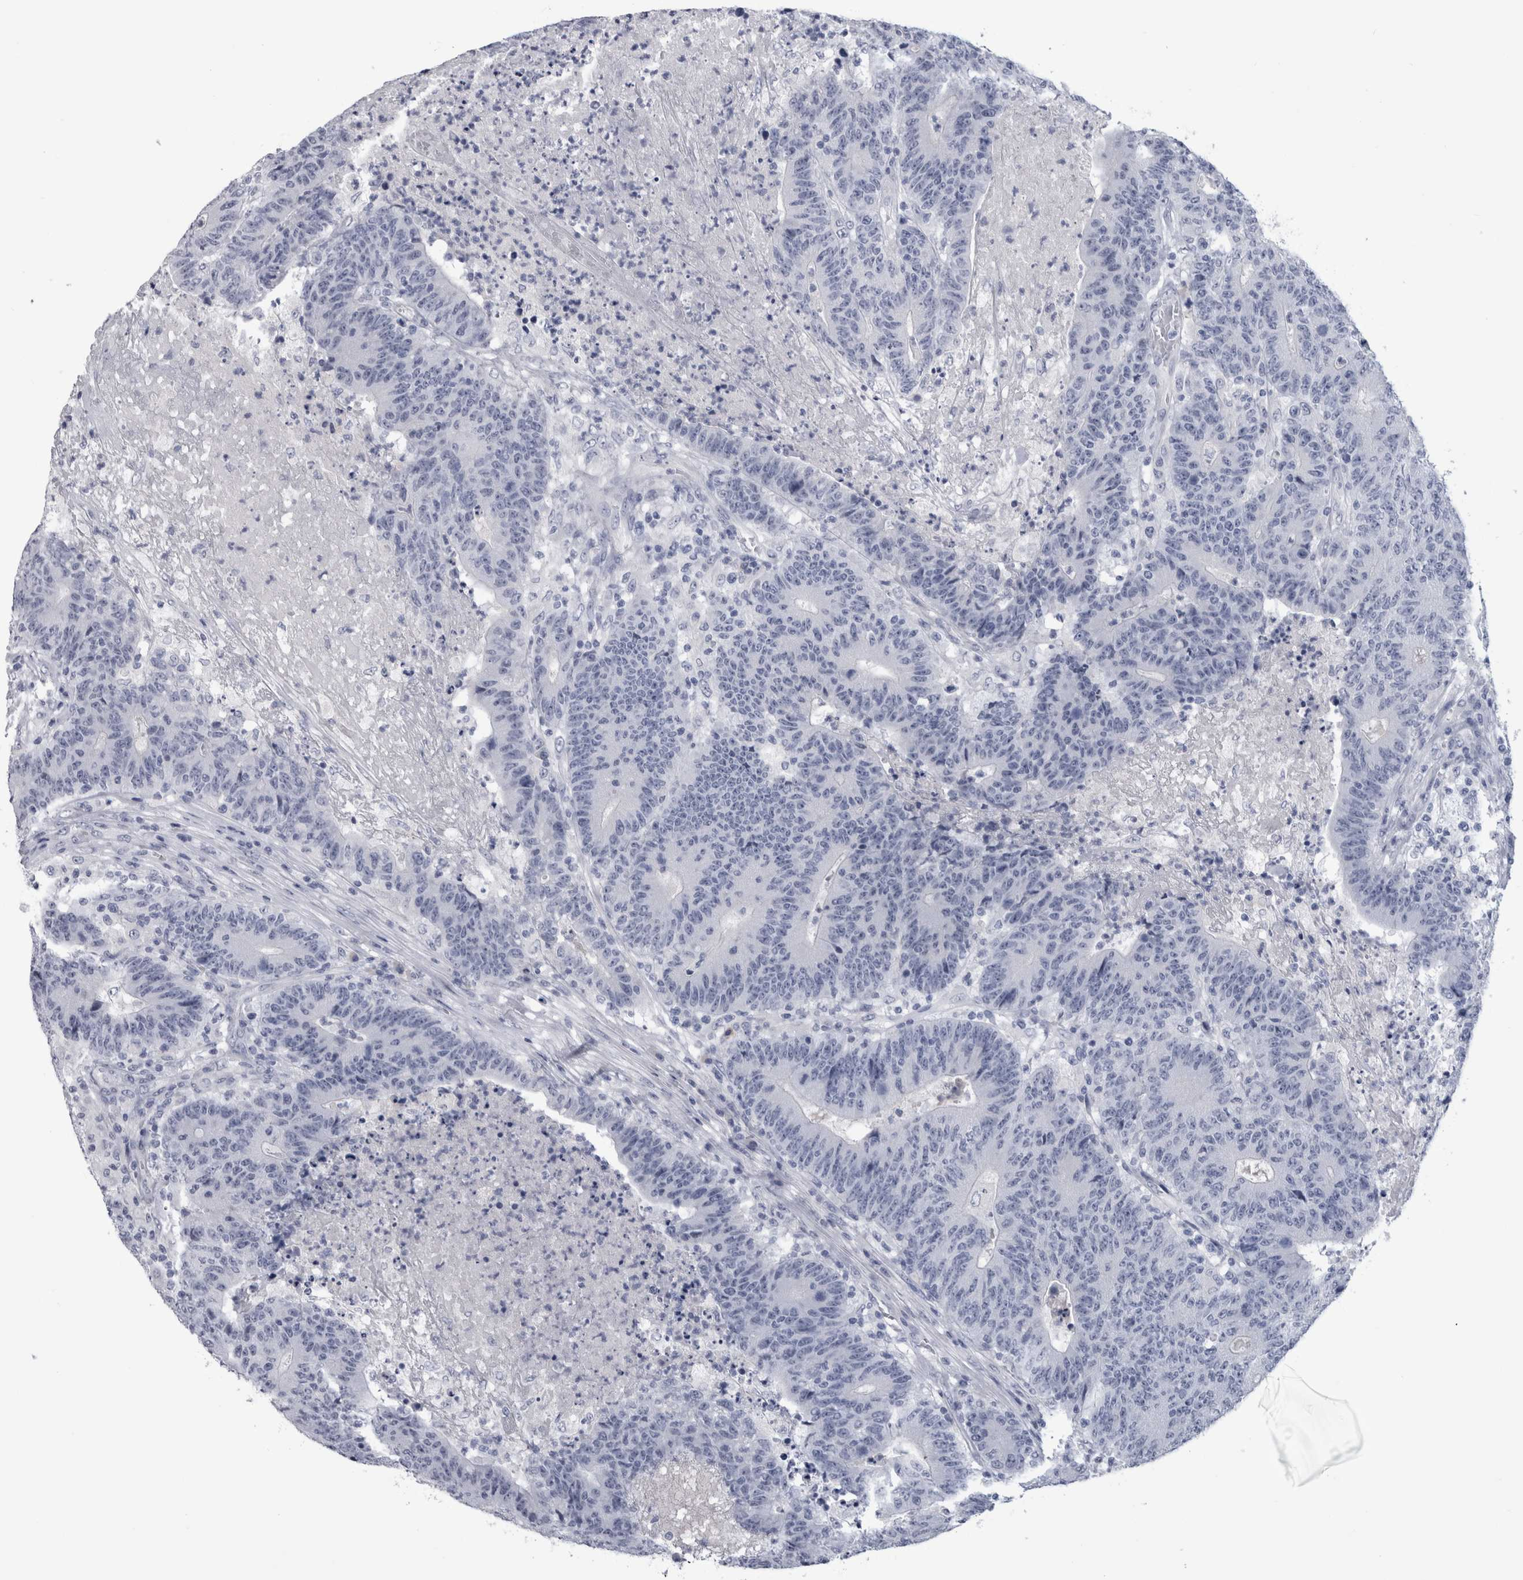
{"staining": {"intensity": "negative", "quantity": "none", "location": "none"}, "tissue": "colorectal cancer", "cell_type": "Tumor cells", "image_type": "cancer", "snomed": [{"axis": "morphology", "description": "Normal tissue, NOS"}, {"axis": "morphology", "description": "Adenocarcinoma, NOS"}, {"axis": "topography", "description": "Colon"}], "caption": "High magnification brightfield microscopy of colorectal adenocarcinoma stained with DAB (brown) and counterstained with hematoxylin (blue): tumor cells show no significant staining.", "gene": "PAX5", "patient": {"sex": "female", "age": 75}}